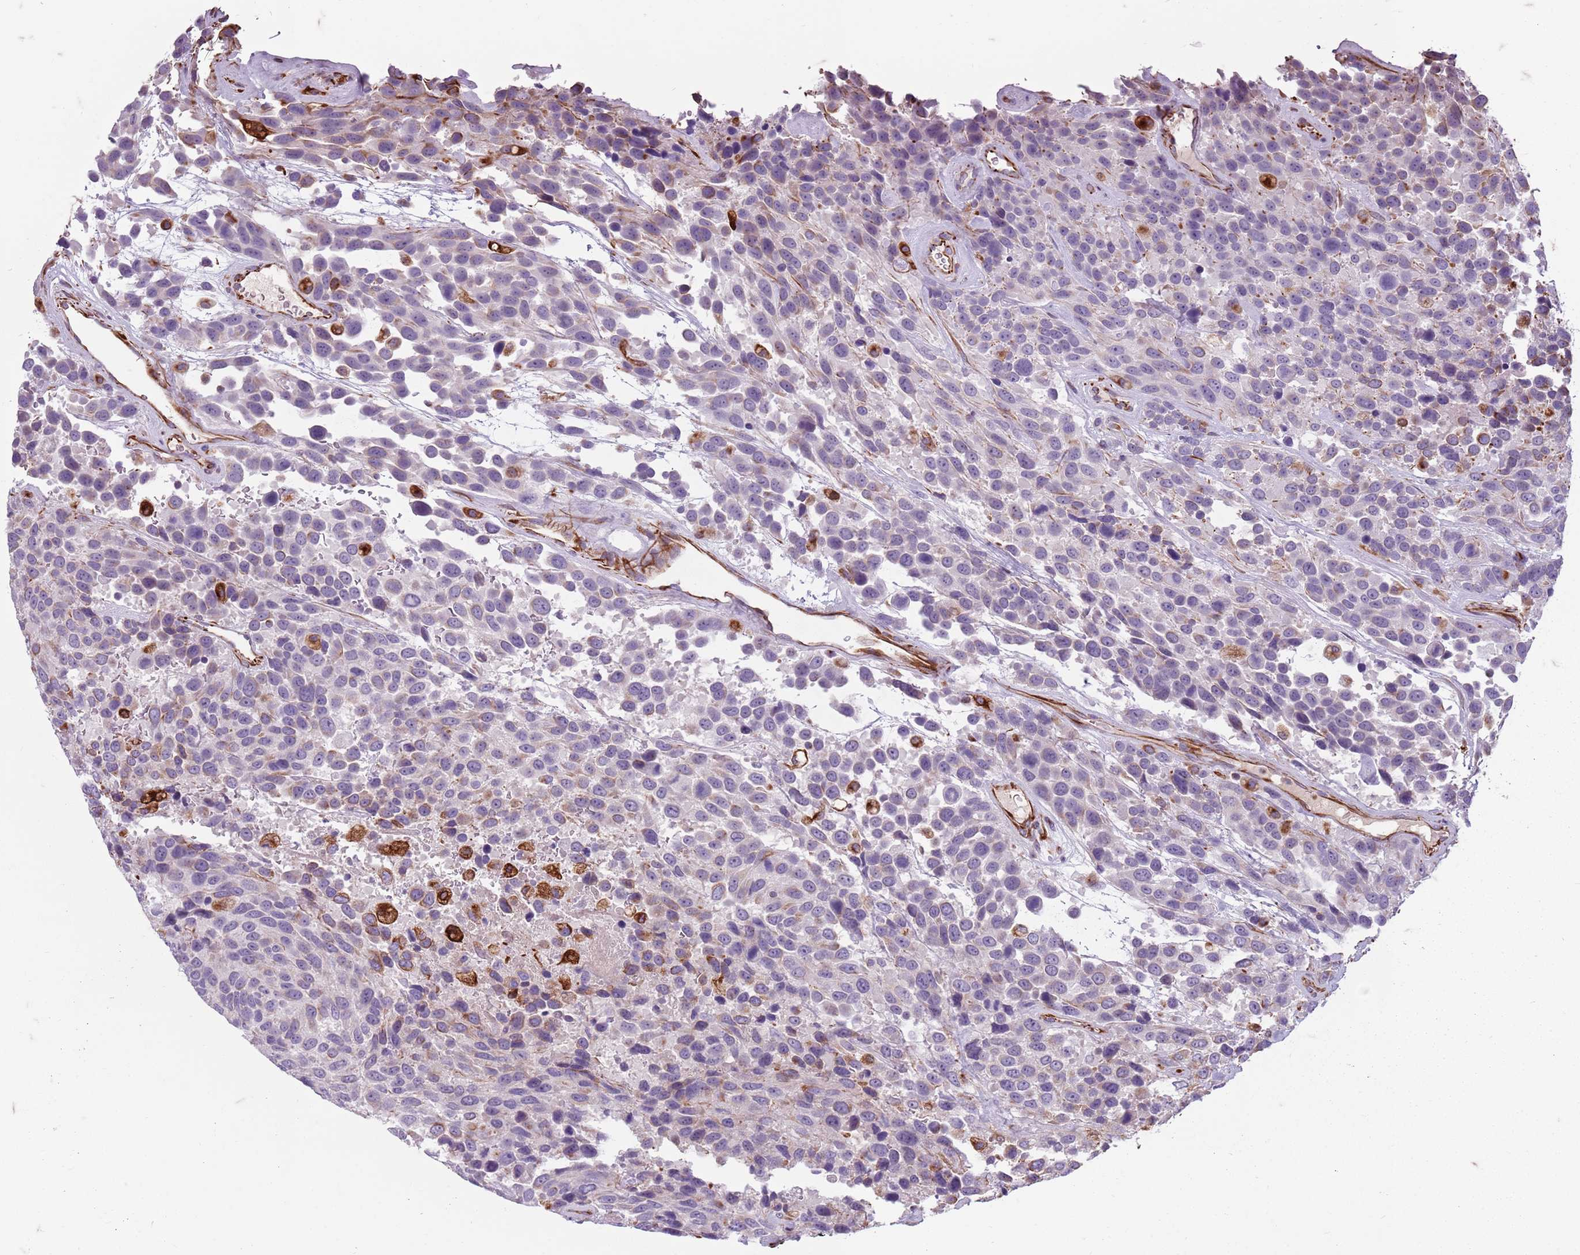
{"staining": {"intensity": "negative", "quantity": "none", "location": "none"}, "tissue": "urothelial cancer", "cell_type": "Tumor cells", "image_type": "cancer", "snomed": [{"axis": "morphology", "description": "Urothelial carcinoma, High grade"}, {"axis": "topography", "description": "Urinary bladder"}], "caption": "The photomicrograph reveals no staining of tumor cells in urothelial carcinoma (high-grade). (Stains: DAB (3,3'-diaminobenzidine) IHC with hematoxylin counter stain, Microscopy: brightfield microscopy at high magnification).", "gene": "TAS2R38", "patient": {"sex": "female", "age": 70}}